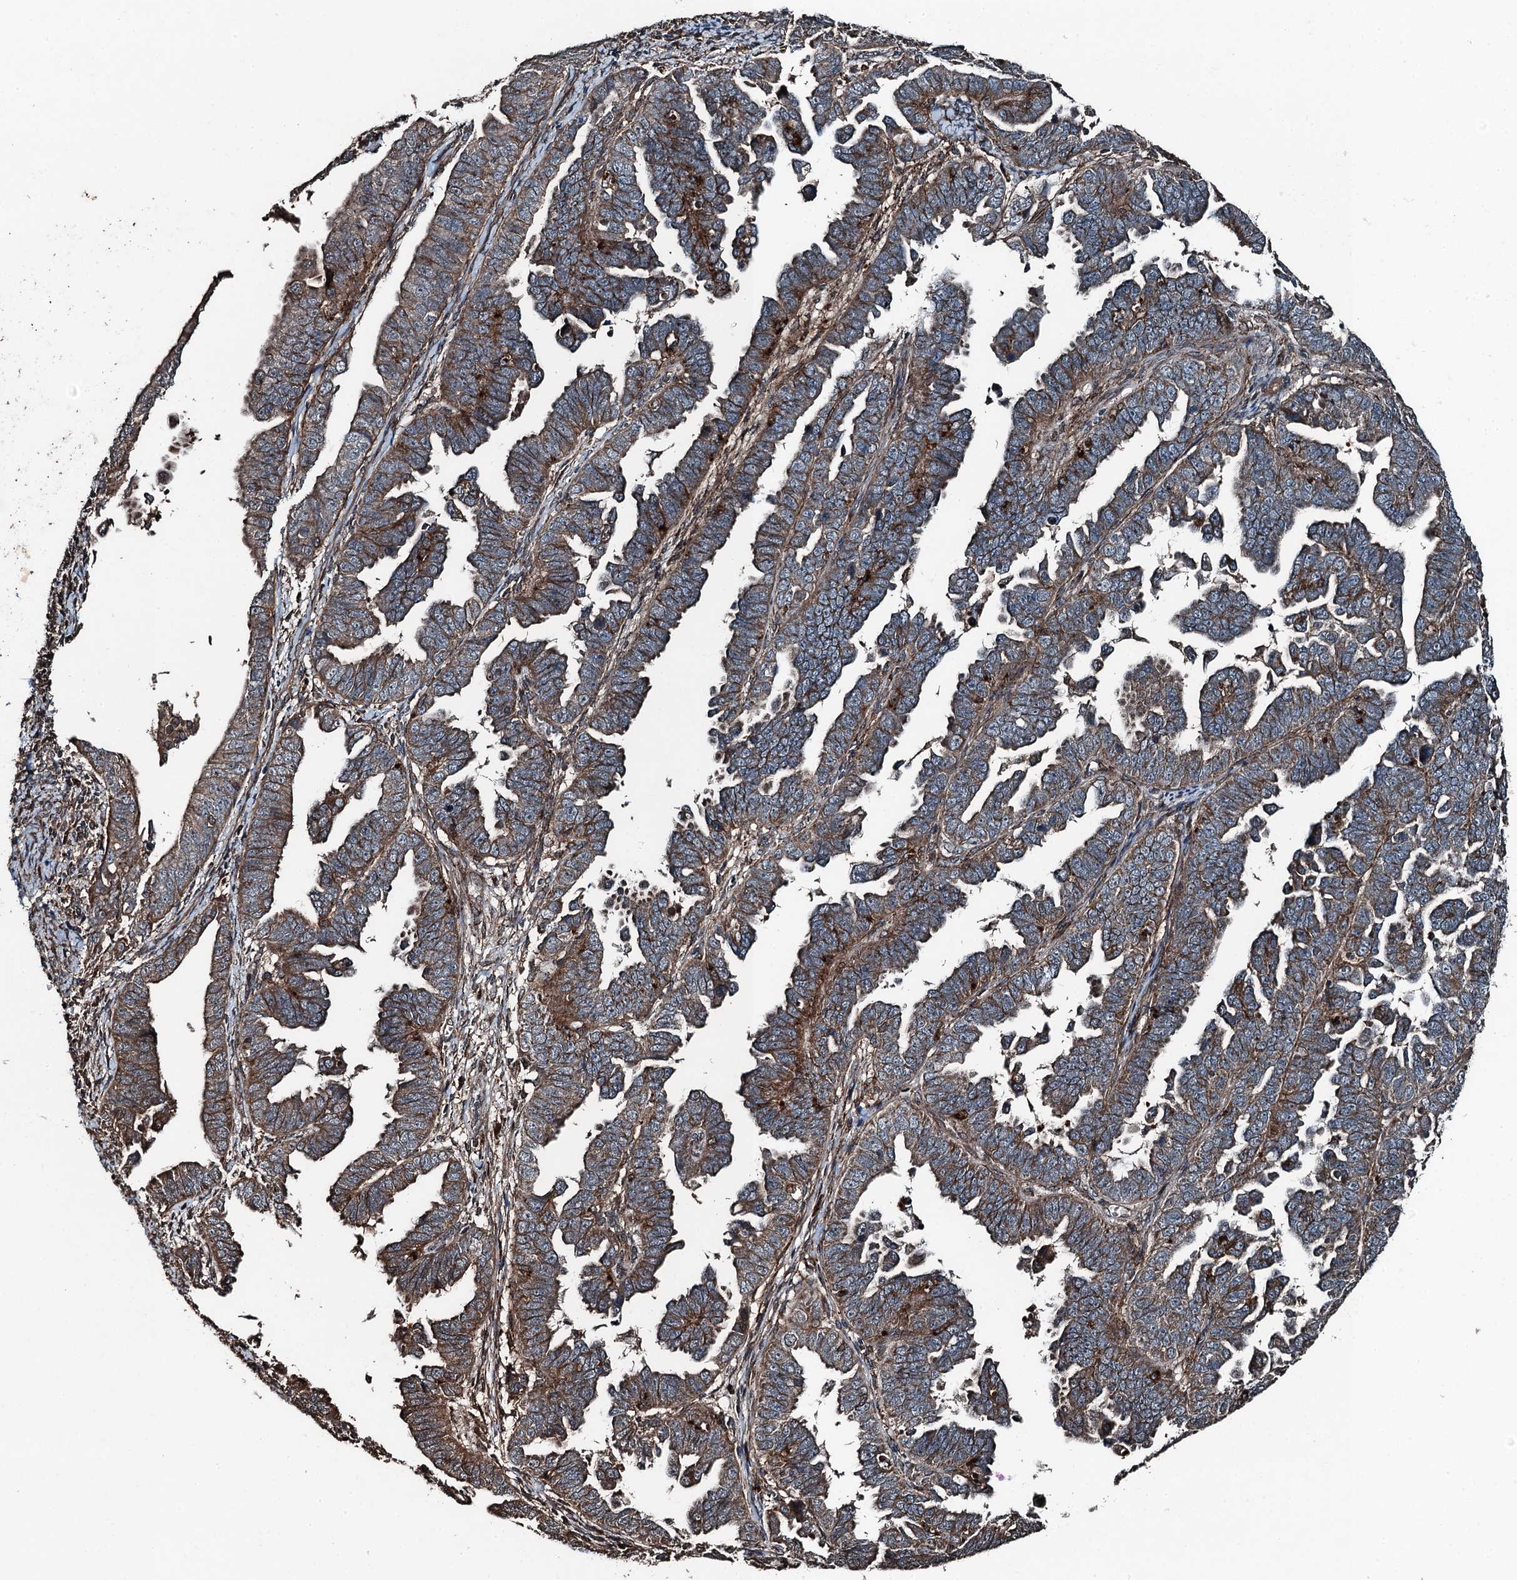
{"staining": {"intensity": "moderate", "quantity": ">75%", "location": "cytoplasmic/membranous"}, "tissue": "endometrial cancer", "cell_type": "Tumor cells", "image_type": "cancer", "snomed": [{"axis": "morphology", "description": "Adenocarcinoma, NOS"}, {"axis": "topography", "description": "Endometrium"}], "caption": "Protein expression analysis of adenocarcinoma (endometrial) reveals moderate cytoplasmic/membranous positivity in about >75% of tumor cells.", "gene": "TCTN1", "patient": {"sex": "female", "age": 75}}